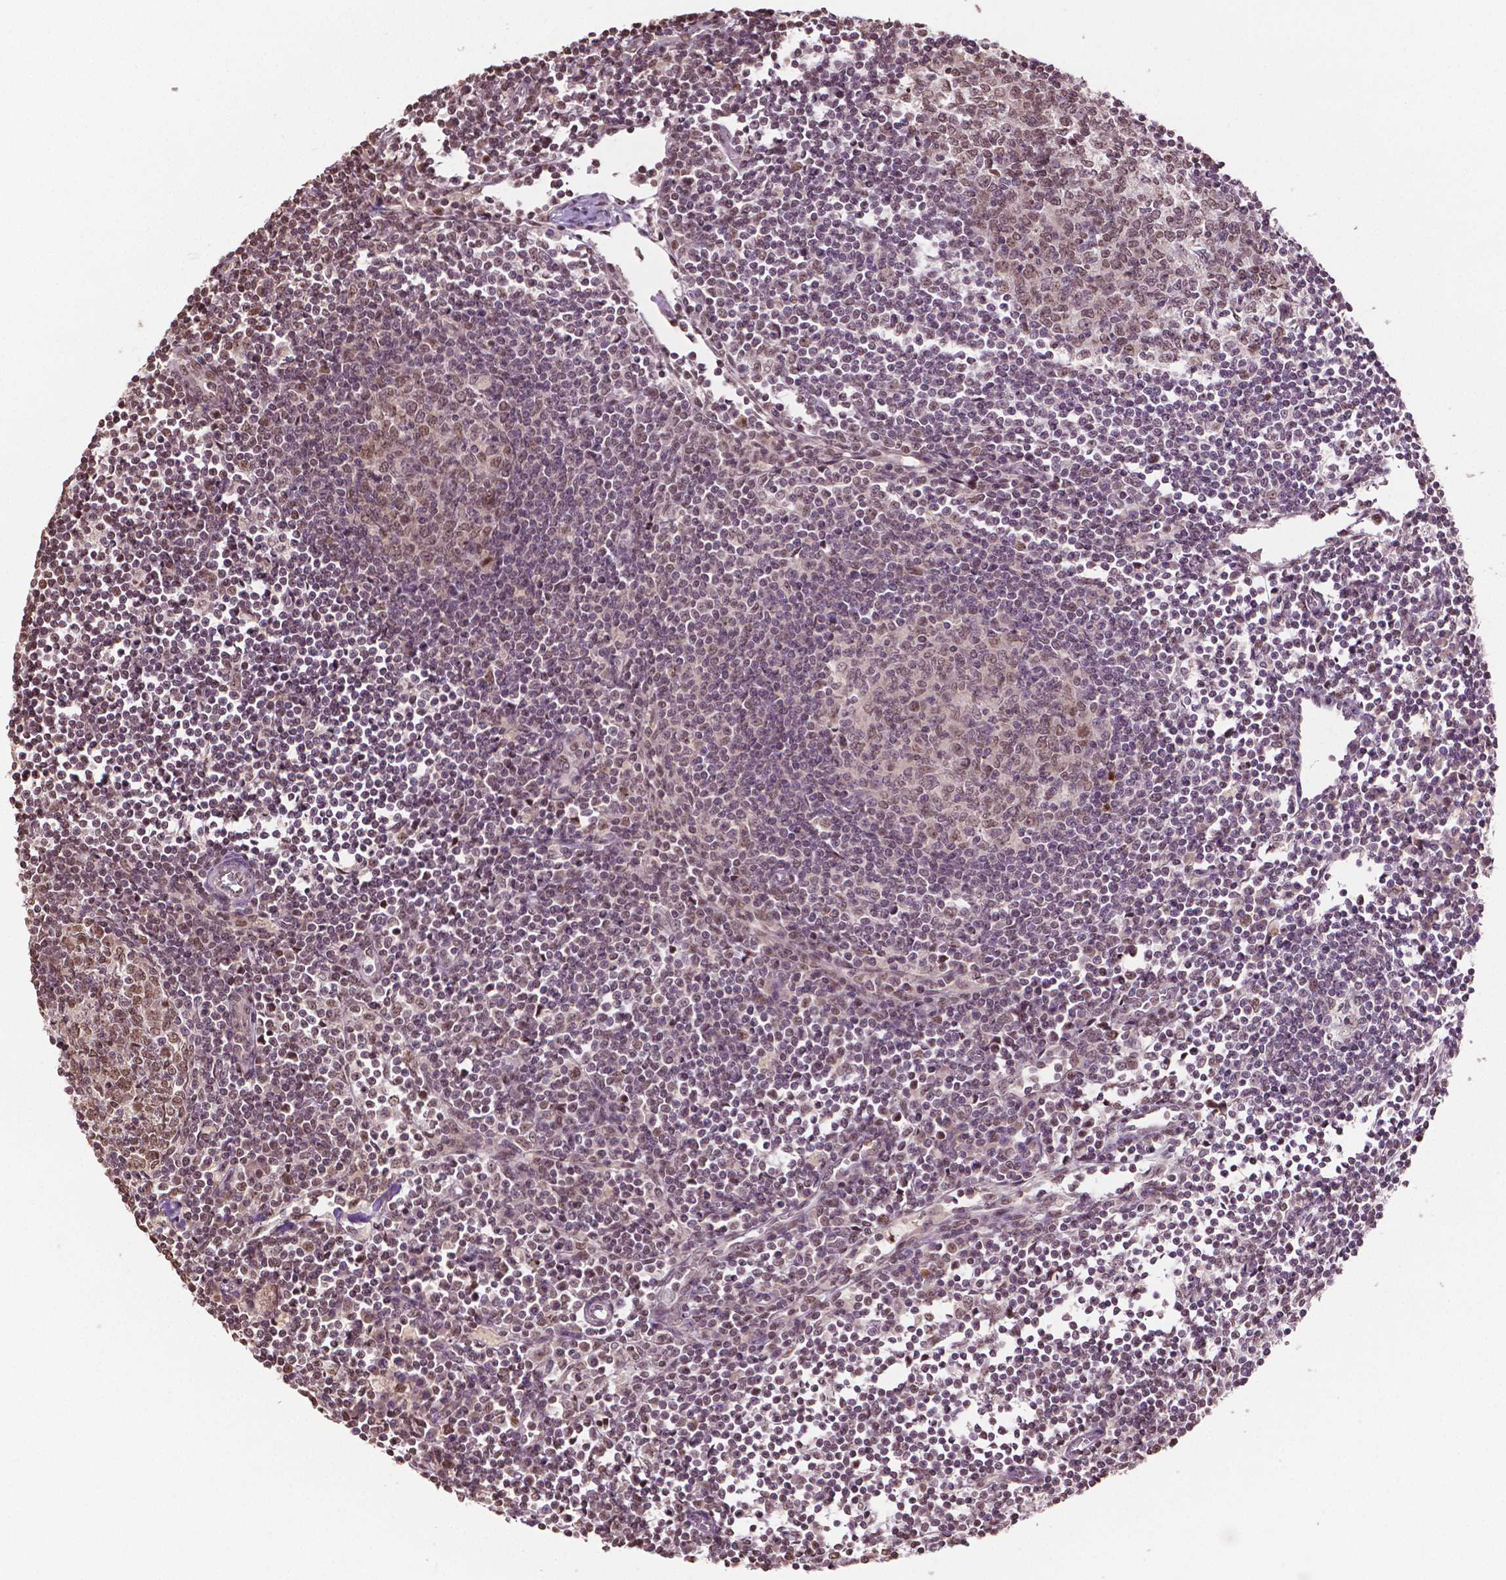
{"staining": {"intensity": "moderate", "quantity": "25%-75%", "location": "nuclear"}, "tissue": "lymph node", "cell_type": "Germinal center cells", "image_type": "normal", "snomed": [{"axis": "morphology", "description": "Normal tissue, NOS"}, {"axis": "topography", "description": "Lymph node"}], "caption": "Immunohistochemical staining of benign human lymph node demonstrates moderate nuclear protein positivity in approximately 25%-75% of germinal center cells. (Brightfield microscopy of DAB IHC at high magnification).", "gene": "DEK", "patient": {"sex": "male", "age": 67}}